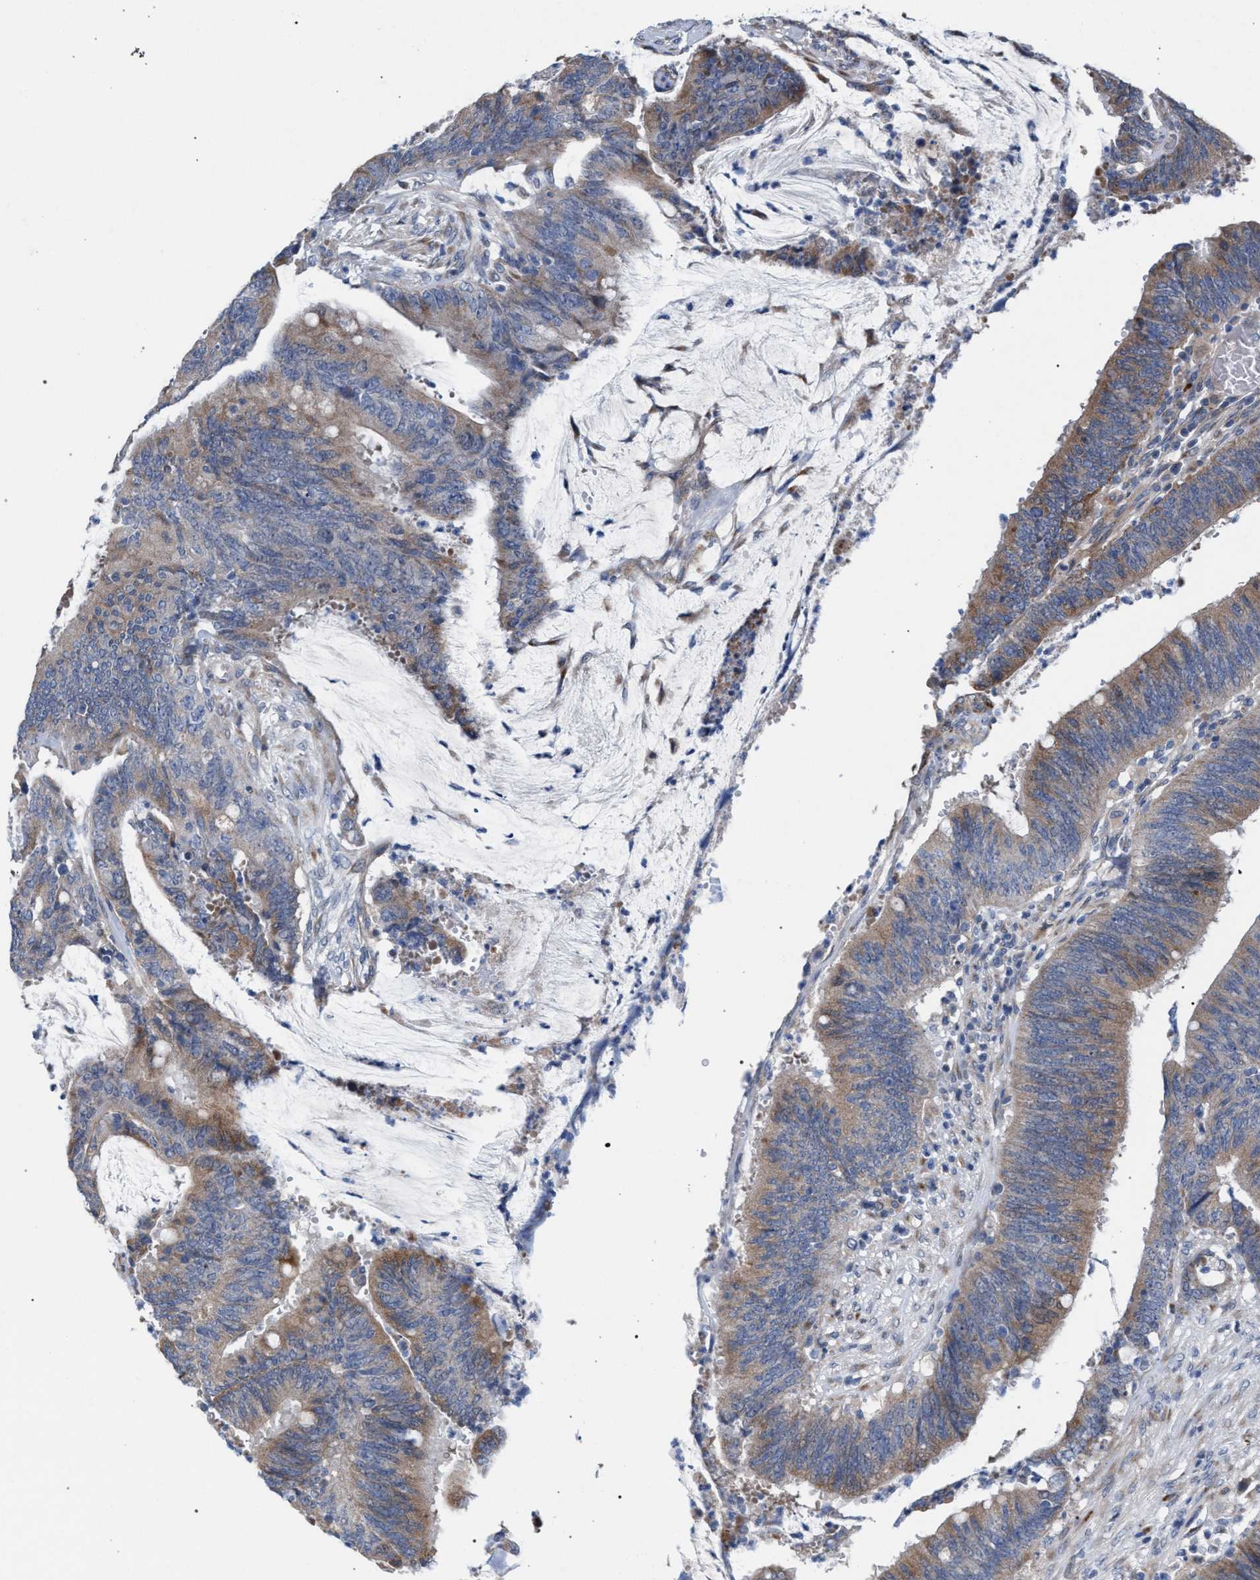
{"staining": {"intensity": "moderate", "quantity": ">75%", "location": "cytoplasmic/membranous"}, "tissue": "colorectal cancer", "cell_type": "Tumor cells", "image_type": "cancer", "snomed": [{"axis": "morphology", "description": "Adenocarcinoma, NOS"}, {"axis": "topography", "description": "Rectum"}], "caption": "A medium amount of moderate cytoplasmic/membranous staining is identified in approximately >75% of tumor cells in colorectal cancer (adenocarcinoma) tissue.", "gene": "RNF135", "patient": {"sex": "female", "age": 66}}